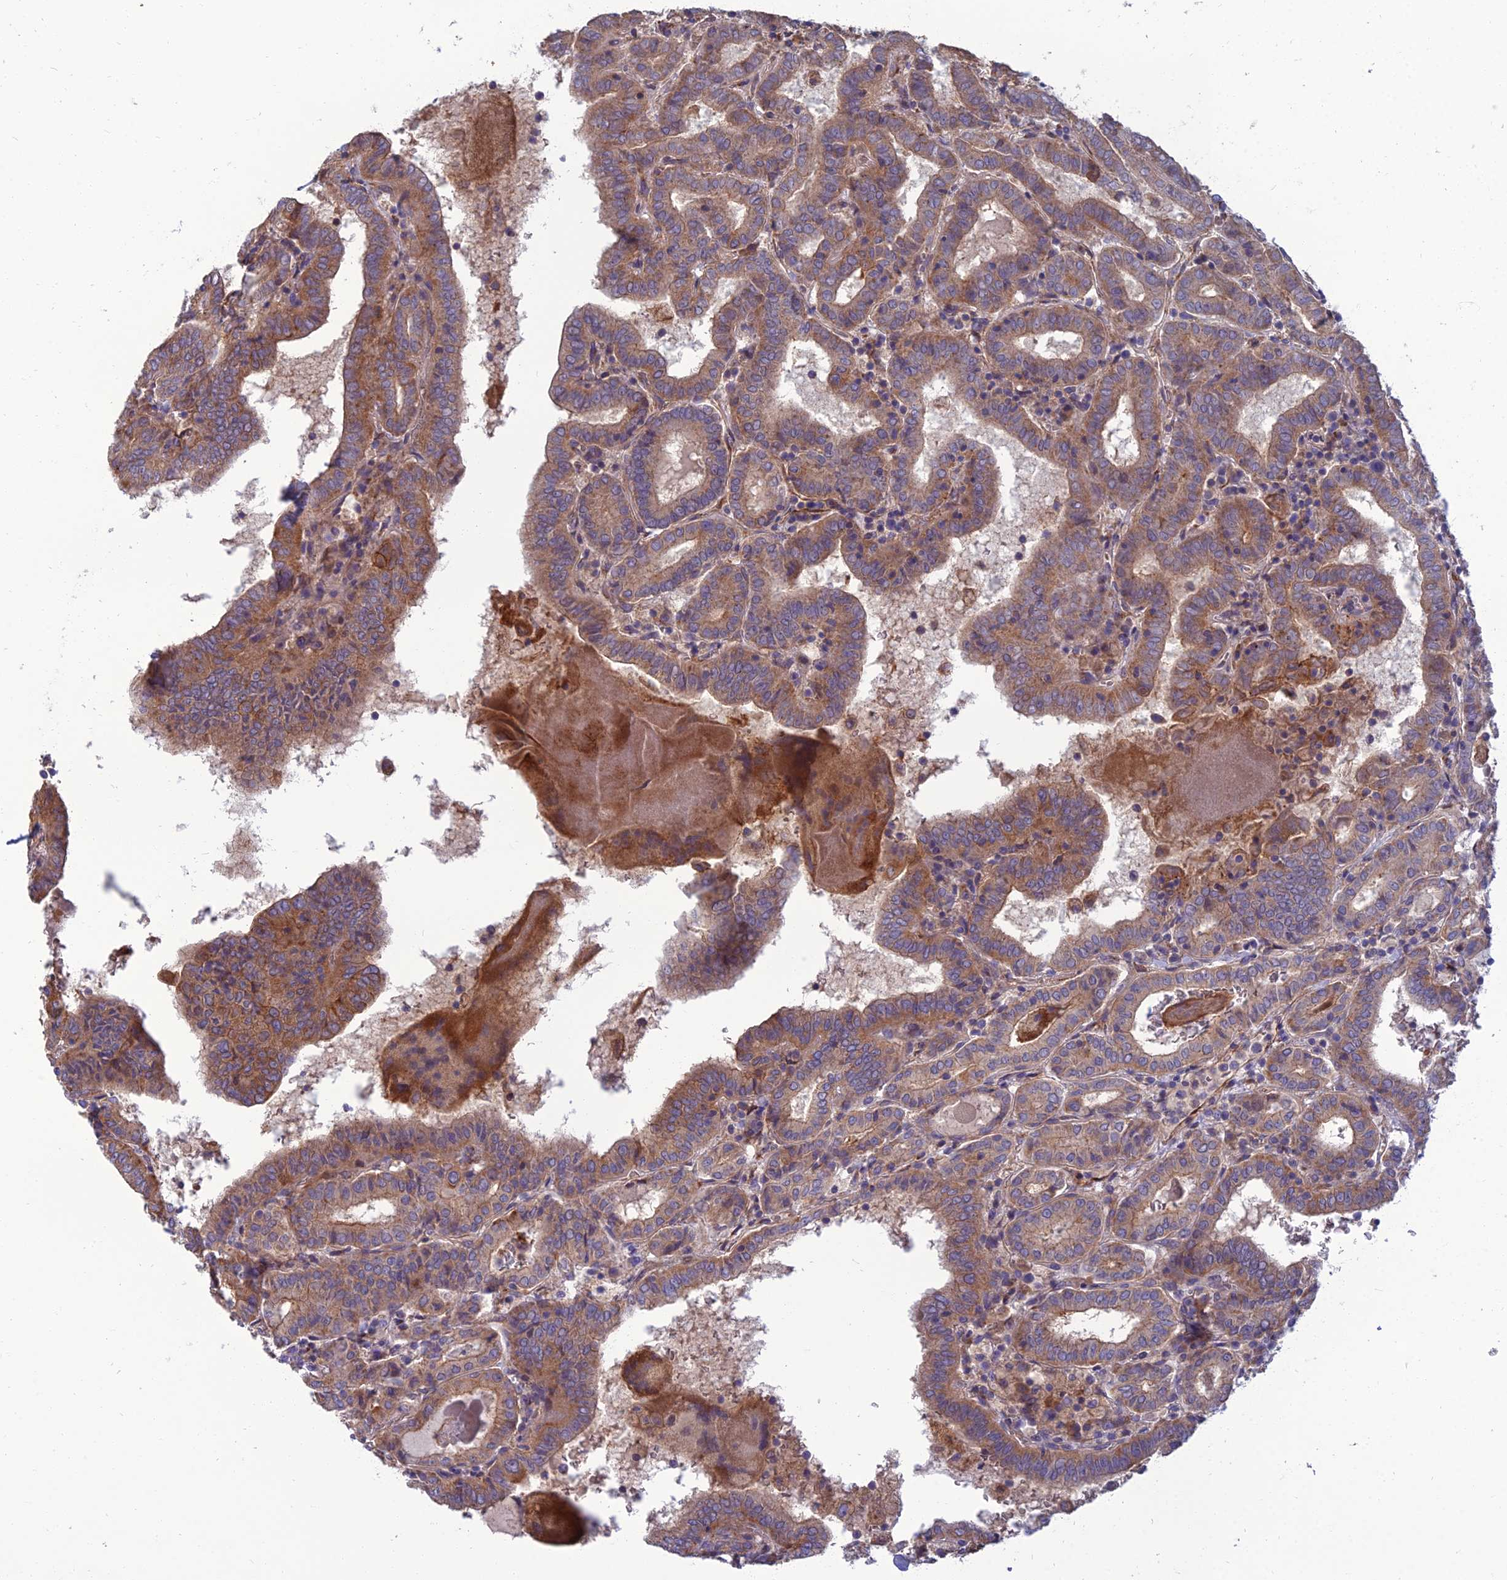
{"staining": {"intensity": "moderate", "quantity": ">75%", "location": "cytoplasmic/membranous"}, "tissue": "thyroid cancer", "cell_type": "Tumor cells", "image_type": "cancer", "snomed": [{"axis": "morphology", "description": "Papillary adenocarcinoma, NOS"}, {"axis": "topography", "description": "Thyroid gland"}], "caption": "The micrograph demonstrates immunohistochemical staining of thyroid cancer. There is moderate cytoplasmic/membranous positivity is present in about >75% of tumor cells.", "gene": "WDR24", "patient": {"sex": "female", "age": 72}}